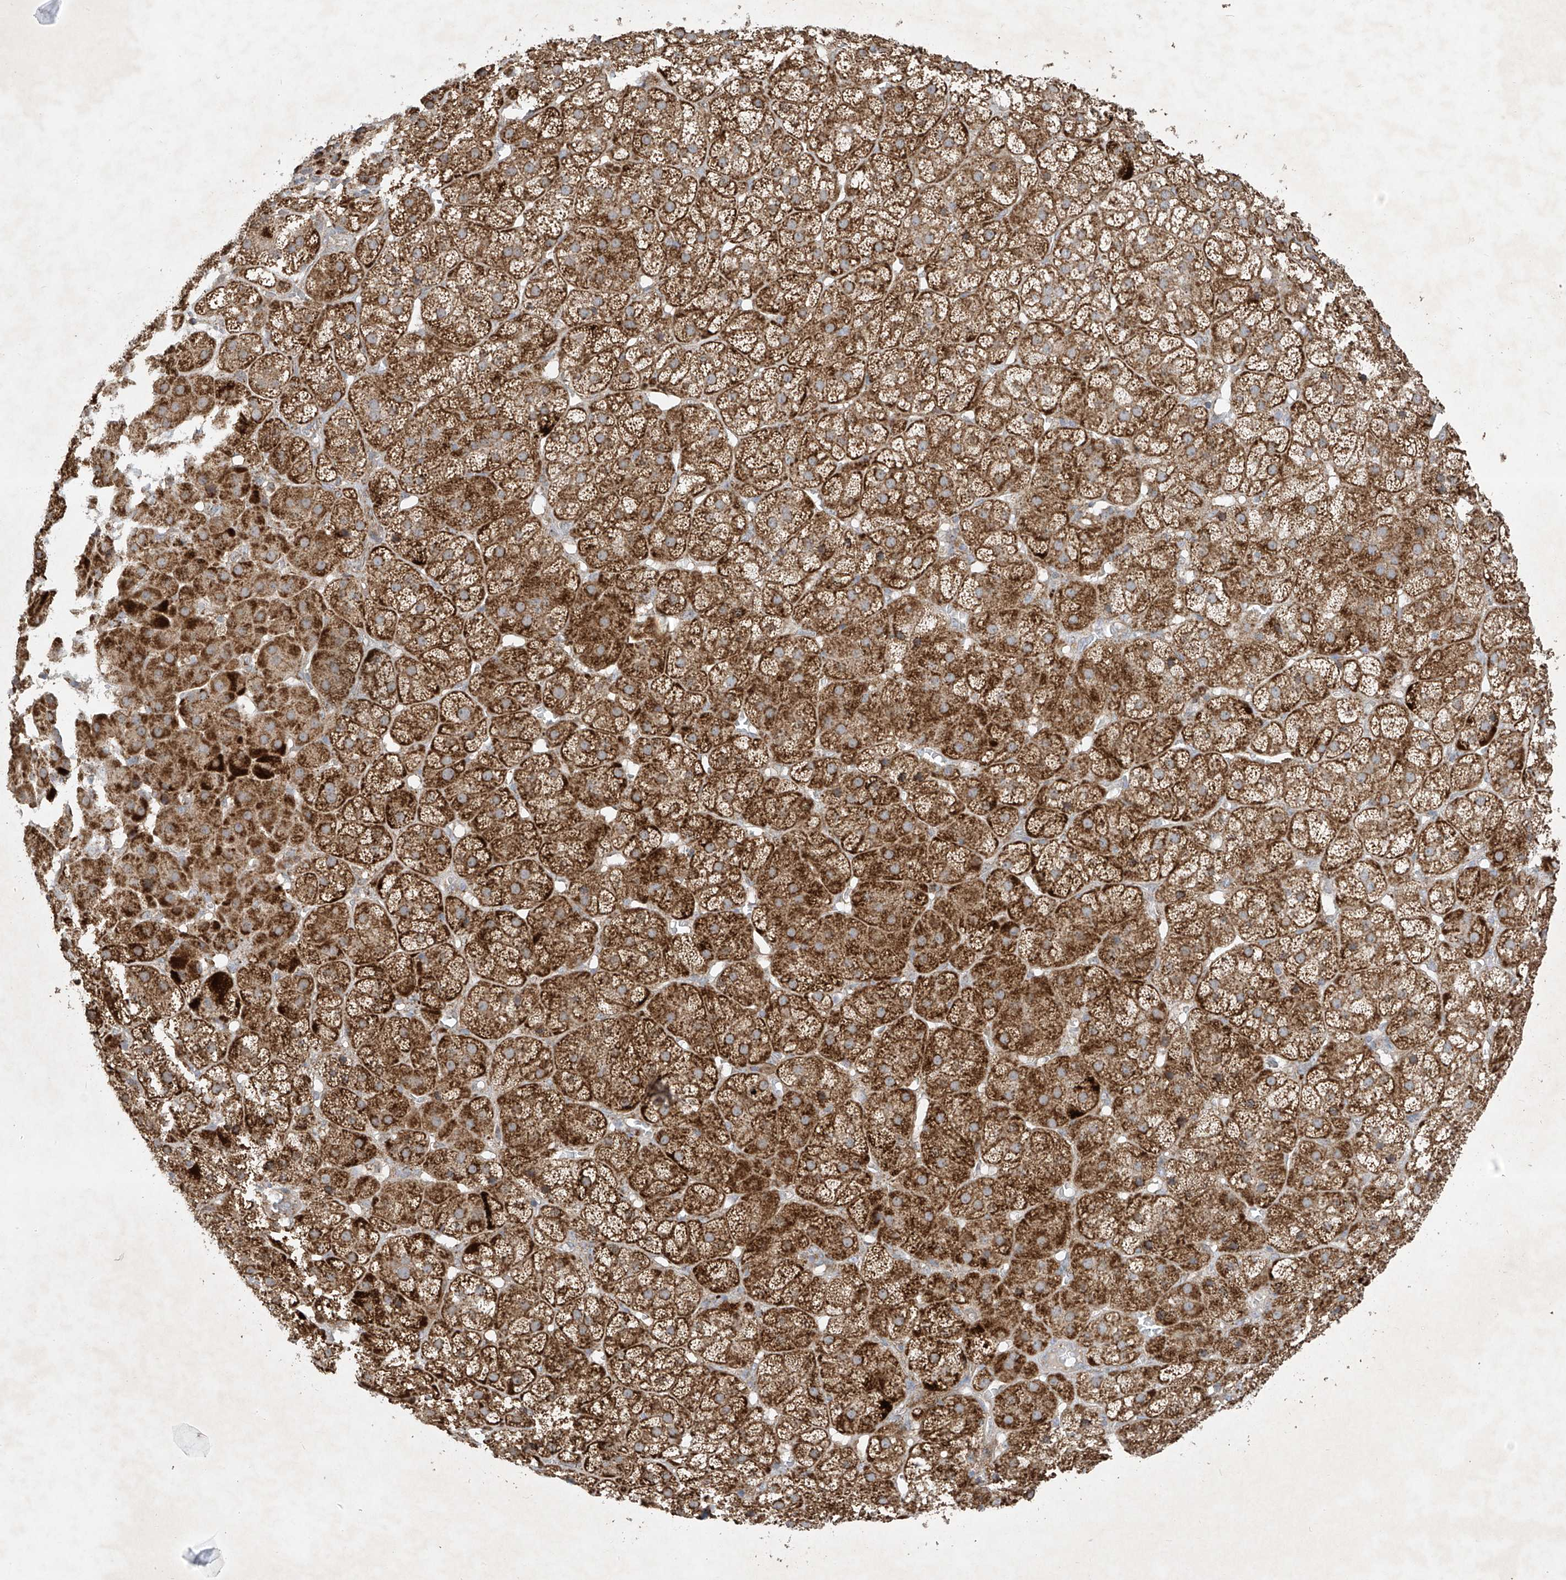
{"staining": {"intensity": "moderate", "quantity": ">75%", "location": "cytoplasmic/membranous"}, "tissue": "adrenal gland", "cell_type": "Glandular cells", "image_type": "normal", "snomed": [{"axis": "morphology", "description": "Normal tissue, NOS"}, {"axis": "topography", "description": "Adrenal gland"}], "caption": "High-magnification brightfield microscopy of normal adrenal gland stained with DAB (3,3'-diaminobenzidine) (brown) and counterstained with hematoxylin (blue). glandular cells exhibit moderate cytoplasmic/membranous positivity is seen in approximately>75% of cells. Immunohistochemistry (ihc) stains the protein in brown and the nuclei are stained blue.", "gene": "UQCC1", "patient": {"sex": "female", "age": 57}}